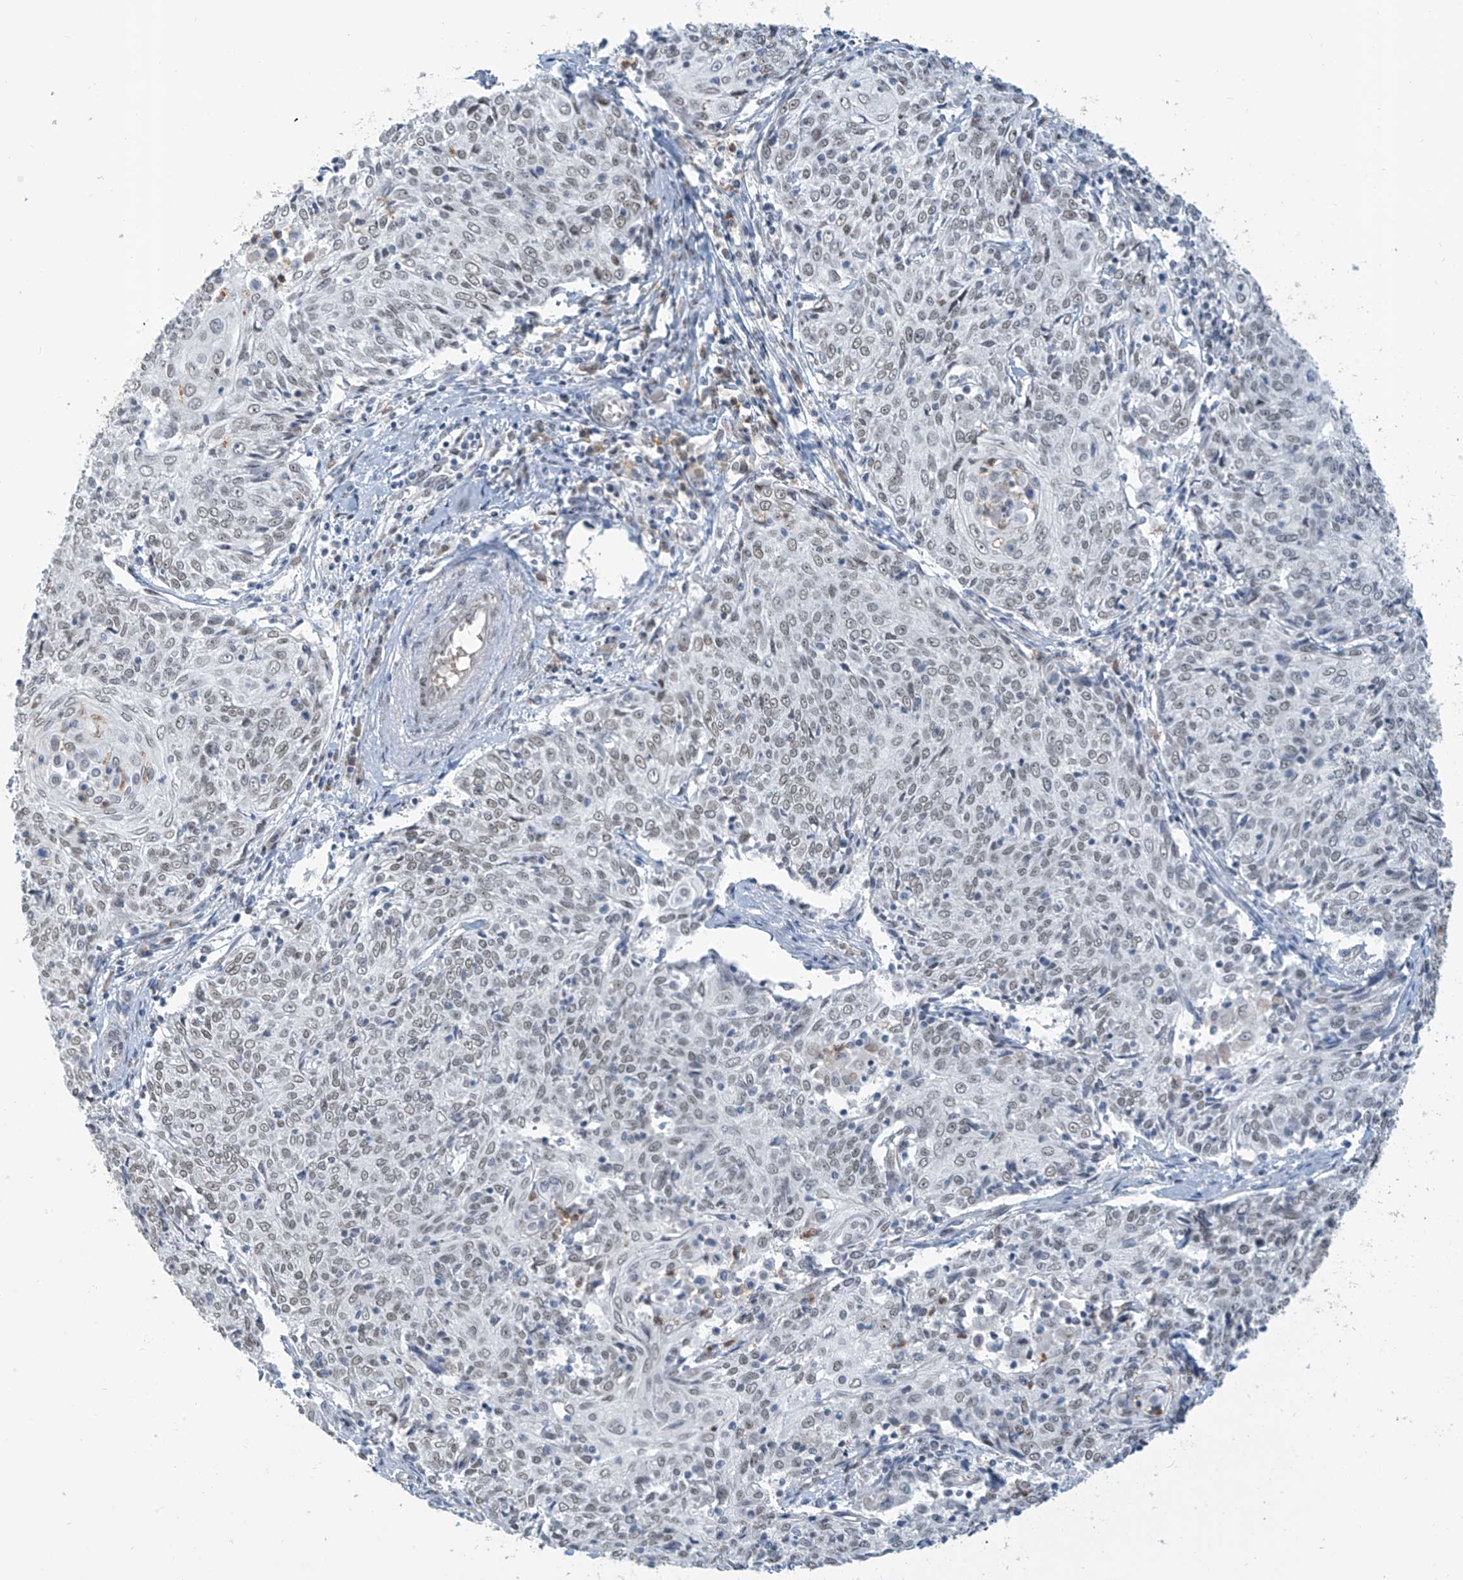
{"staining": {"intensity": "weak", "quantity": ">75%", "location": "nuclear"}, "tissue": "cervical cancer", "cell_type": "Tumor cells", "image_type": "cancer", "snomed": [{"axis": "morphology", "description": "Squamous cell carcinoma, NOS"}, {"axis": "topography", "description": "Cervix"}], "caption": "High-power microscopy captured an immunohistochemistry micrograph of cervical cancer, revealing weak nuclear staining in approximately >75% of tumor cells. (Brightfield microscopy of DAB IHC at high magnification).", "gene": "MCM9", "patient": {"sex": "female", "age": 48}}